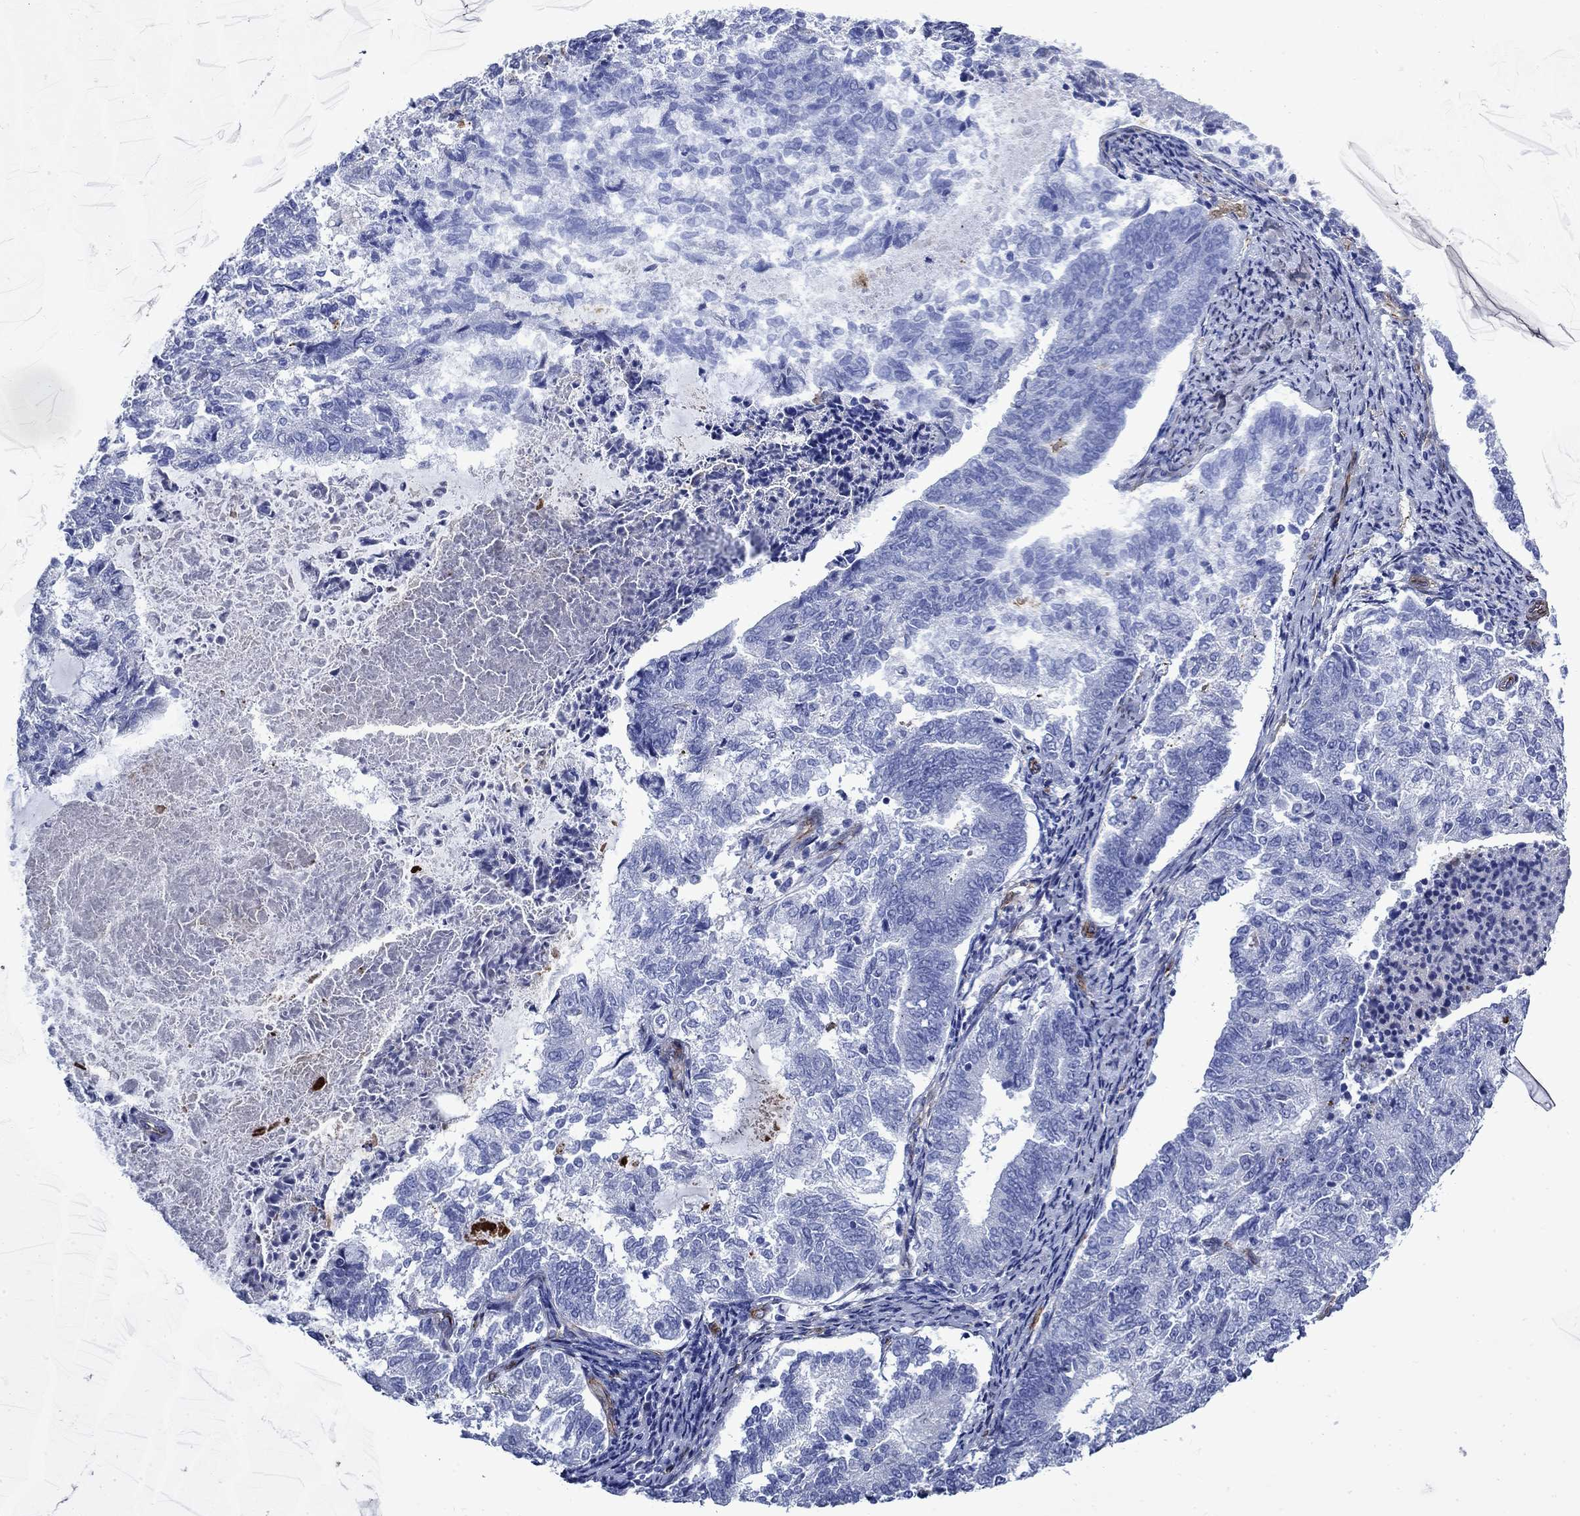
{"staining": {"intensity": "negative", "quantity": "none", "location": "none"}, "tissue": "endometrial cancer", "cell_type": "Tumor cells", "image_type": "cancer", "snomed": [{"axis": "morphology", "description": "Adenocarcinoma, NOS"}, {"axis": "topography", "description": "Endometrium"}], "caption": "Immunohistochemistry photomicrograph of neoplastic tissue: endometrial cancer (adenocarcinoma) stained with DAB exhibits no significant protein staining in tumor cells.", "gene": "VTN", "patient": {"sex": "female", "age": 65}}